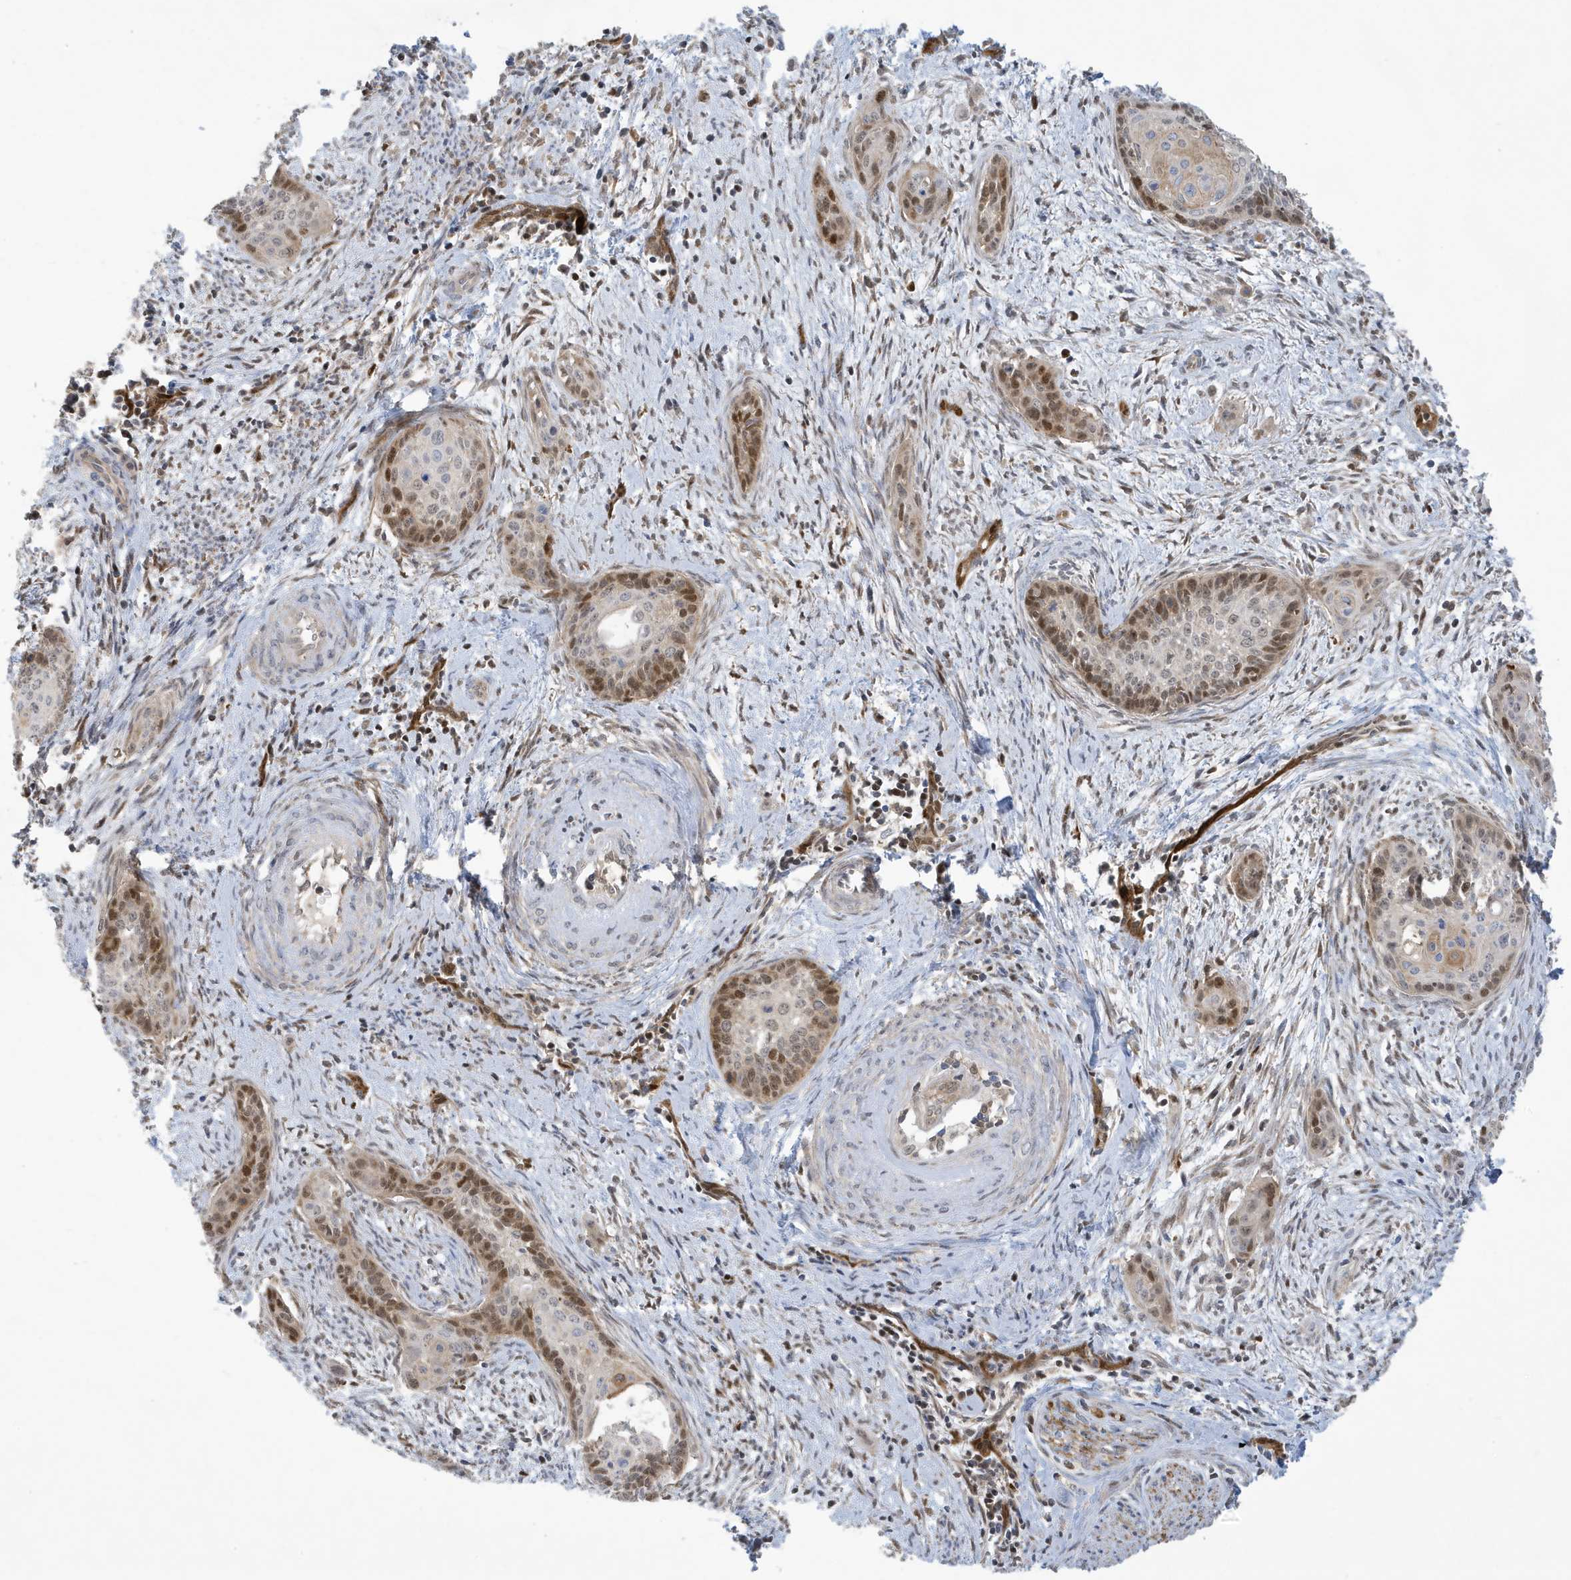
{"staining": {"intensity": "moderate", "quantity": "25%-75%", "location": "nuclear"}, "tissue": "cervical cancer", "cell_type": "Tumor cells", "image_type": "cancer", "snomed": [{"axis": "morphology", "description": "Squamous cell carcinoma, NOS"}, {"axis": "topography", "description": "Cervix"}], "caption": "Protein expression analysis of human cervical squamous cell carcinoma reveals moderate nuclear expression in about 25%-75% of tumor cells.", "gene": "NCOA7", "patient": {"sex": "female", "age": 33}}